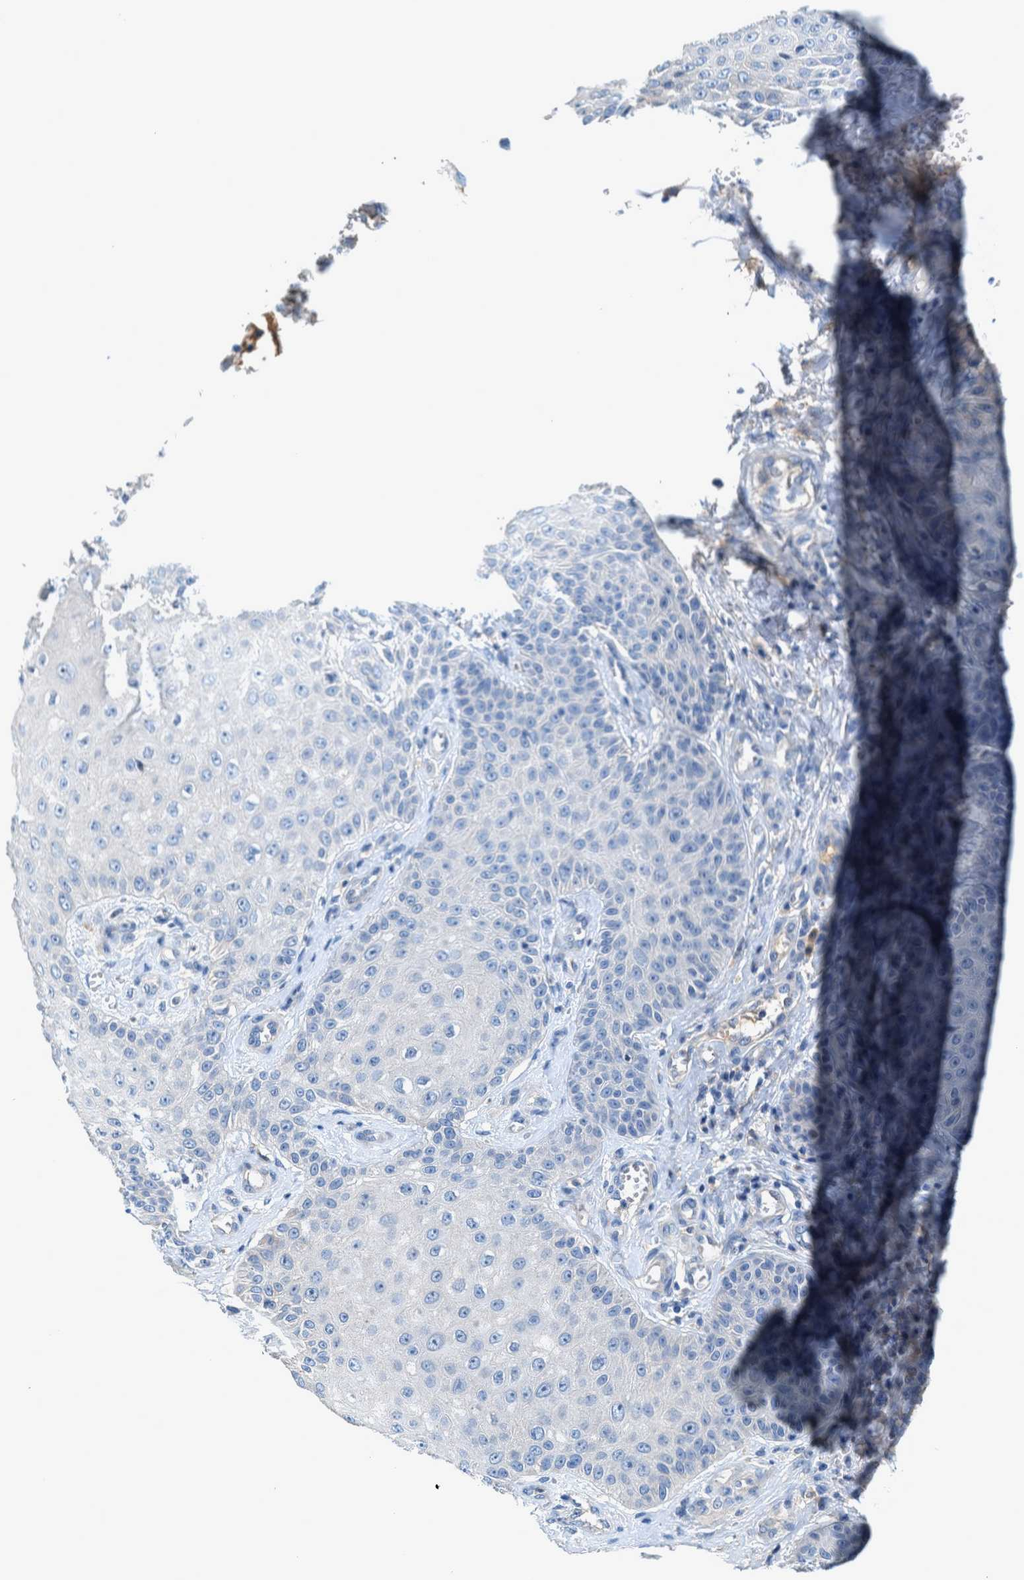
{"staining": {"intensity": "negative", "quantity": "none", "location": "none"}, "tissue": "skin cancer", "cell_type": "Tumor cells", "image_type": "cancer", "snomed": [{"axis": "morphology", "description": "Squamous cell carcinoma, NOS"}, {"axis": "topography", "description": "Skin"}], "caption": "This is an immunohistochemistry image of skin cancer. There is no positivity in tumor cells.", "gene": "RWDD2B", "patient": {"sex": "male", "age": 74}}